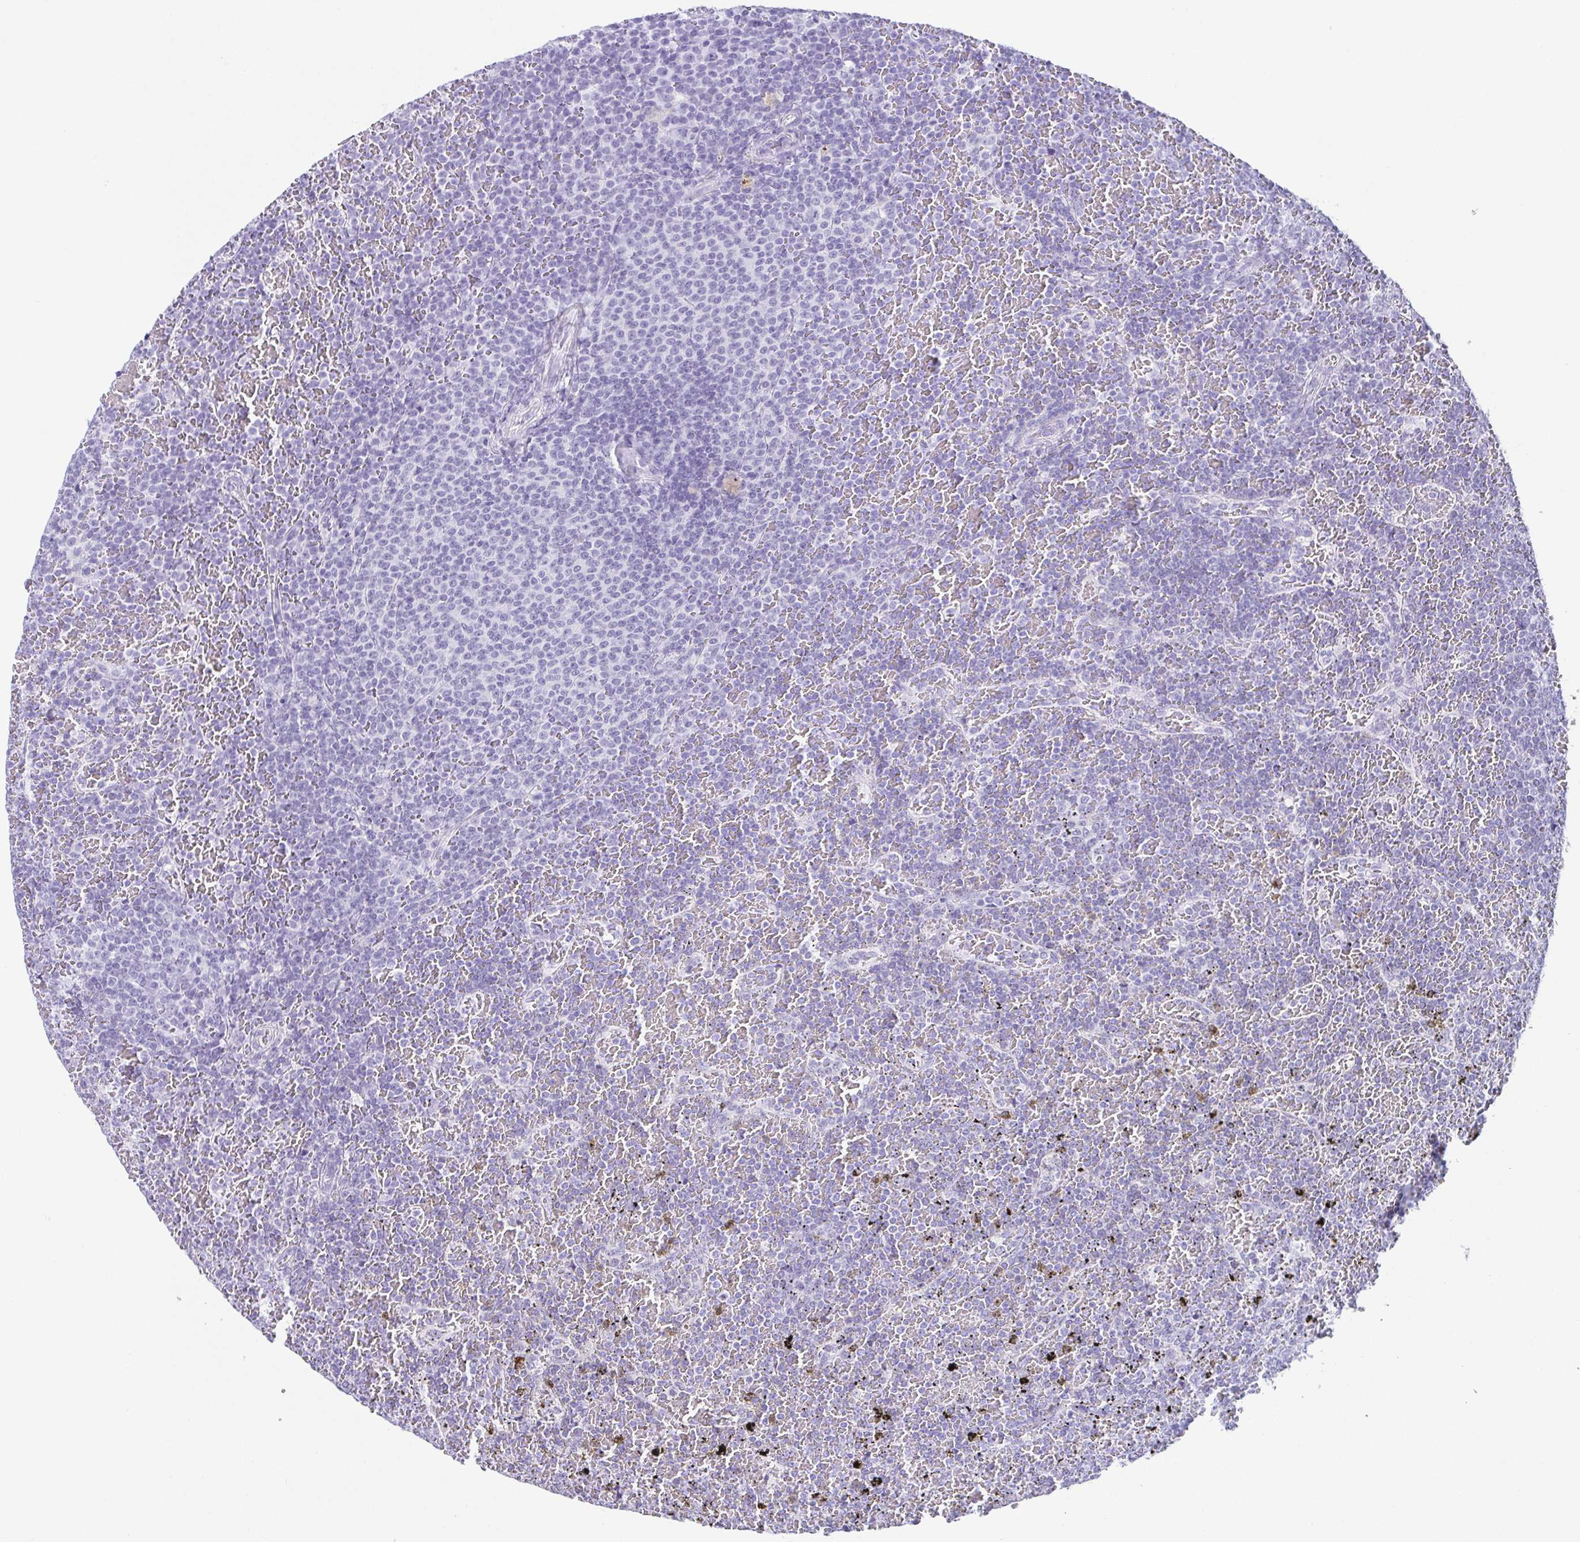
{"staining": {"intensity": "negative", "quantity": "none", "location": "none"}, "tissue": "lymphoma", "cell_type": "Tumor cells", "image_type": "cancer", "snomed": [{"axis": "morphology", "description": "Malignant lymphoma, non-Hodgkin's type, Low grade"}, {"axis": "topography", "description": "Spleen"}], "caption": "Tumor cells show no significant protein staining in malignant lymphoma, non-Hodgkin's type (low-grade).", "gene": "ESX1", "patient": {"sex": "female", "age": 77}}